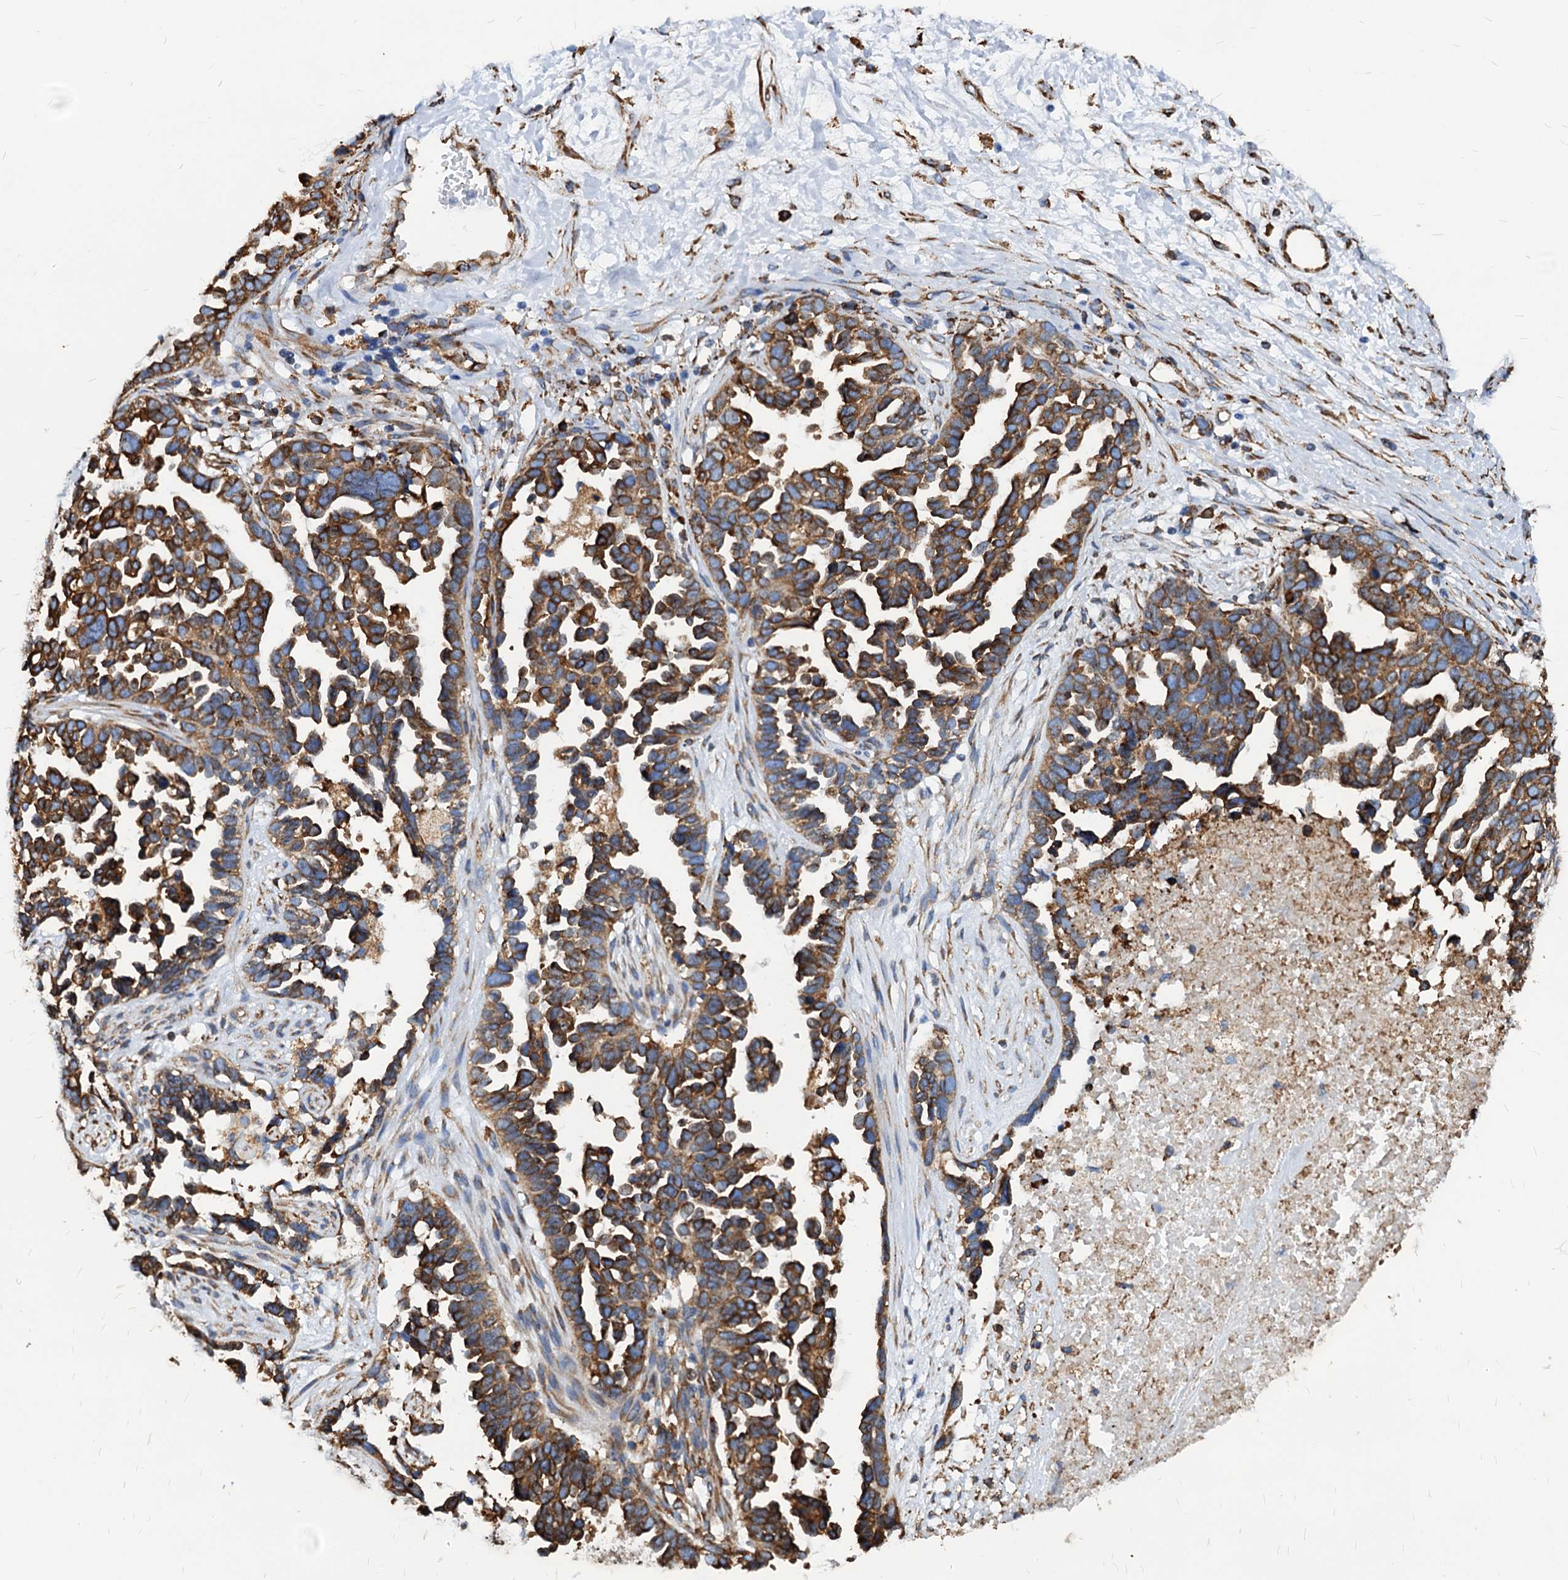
{"staining": {"intensity": "moderate", "quantity": ">75%", "location": "cytoplasmic/membranous"}, "tissue": "ovarian cancer", "cell_type": "Tumor cells", "image_type": "cancer", "snomed": [{"axis": "morphology", "description": "Cystadenocarcinoma, serous, NOS"}, {"axis": "topography", "description": "Ovary"}], "caption": "Immunohistochemical staining of ovarian serous cystadenocarcinoma exhibits medium levels of moderate cytoplasmic/membranous positivity in about >75% of tumor cells.", "gene": "HSPA5", "patient": {"sex": "female", "age": 54}}